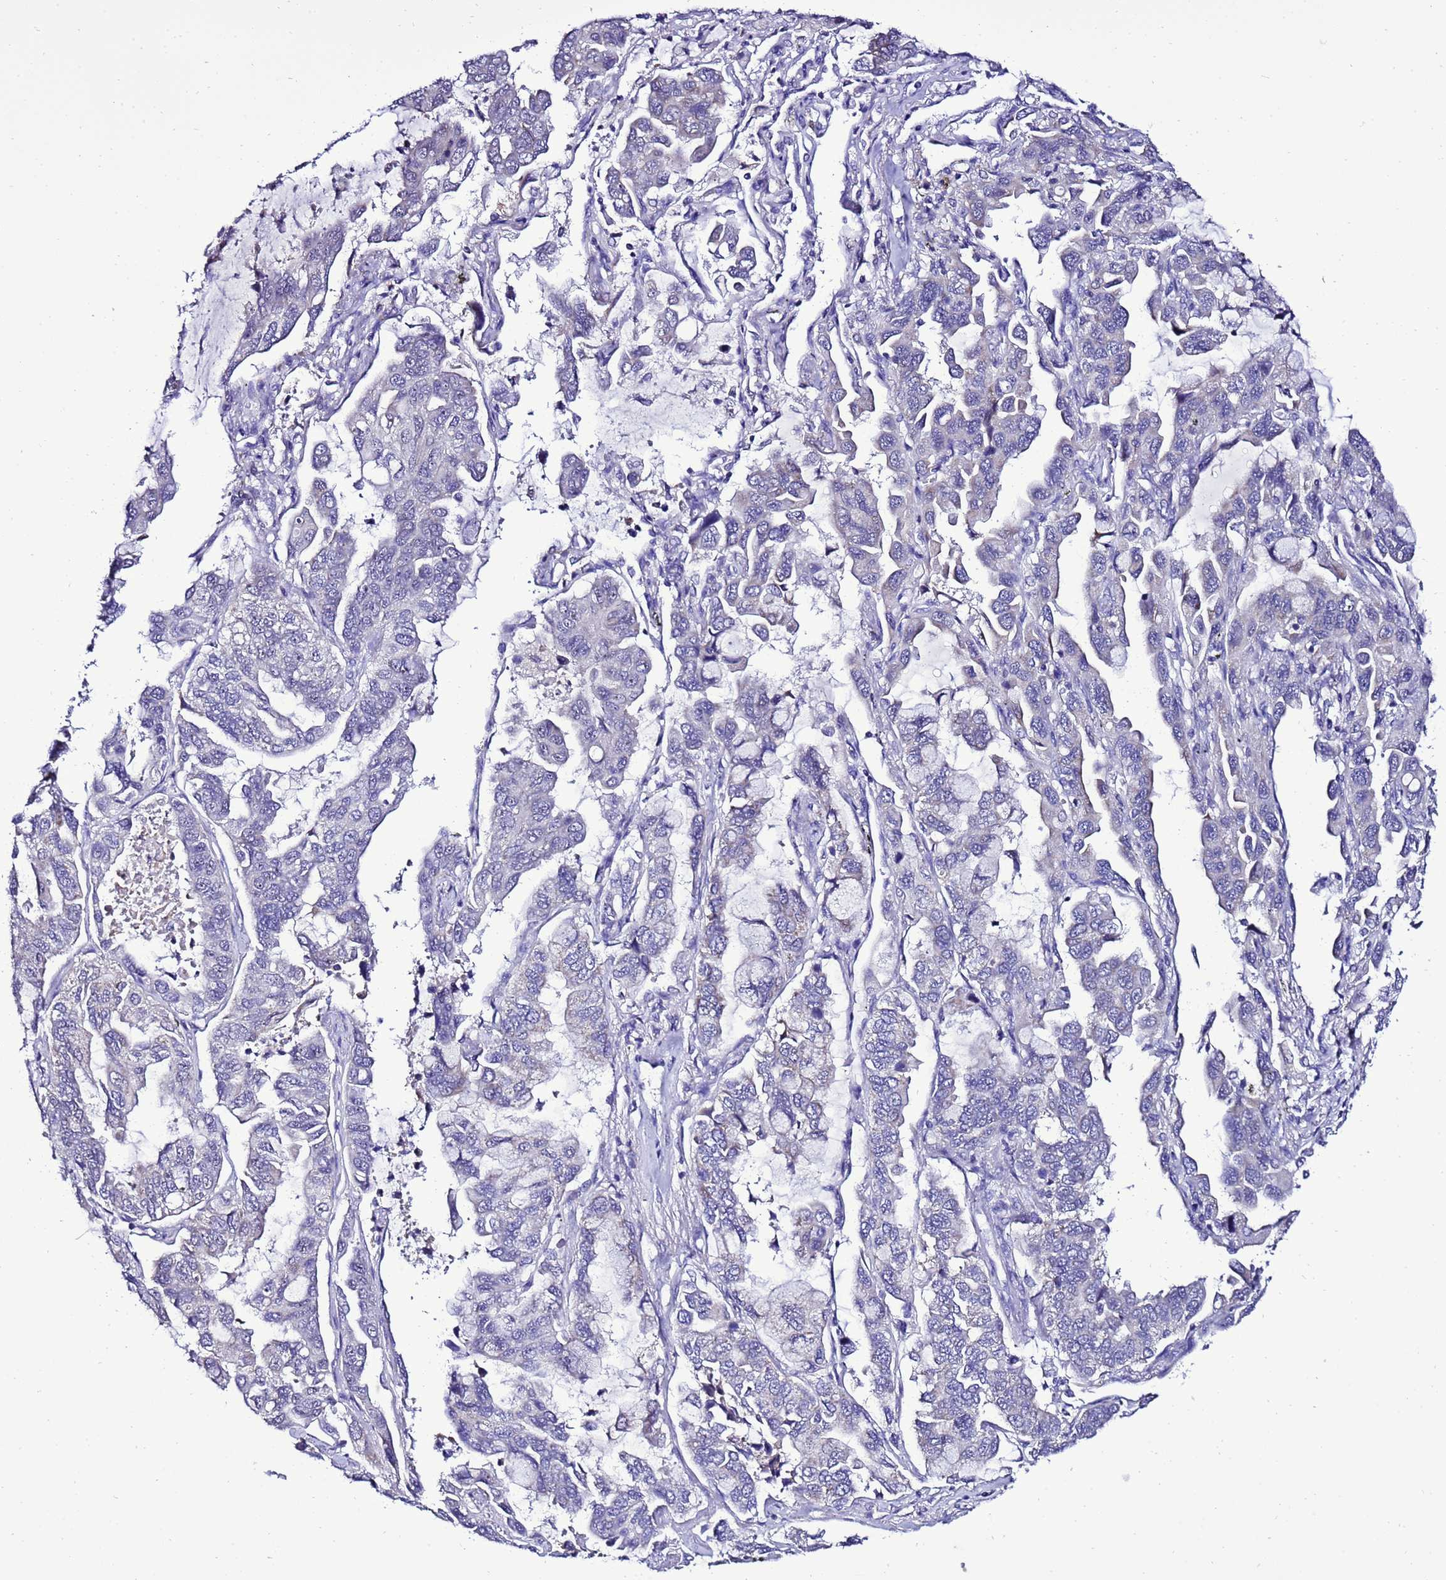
{"staining": {"intensity": "negative", "quantity": "none", "location": "none"}, "tissue": "lung cancer", "cell_type": "Tumor cells", "image_type": "cancer", "snomed": [{"axis": "morphology", "description": "Adenocarcinoma, NOS"}, {"axis": "topography", "description": "Lung"}], "caption": "This is an IHC histopathology image of lung adenocarcinoma. There is no expression in tumor cells.", "gene": "DPH6", "patient": {"sex": "male", "age": 64}}